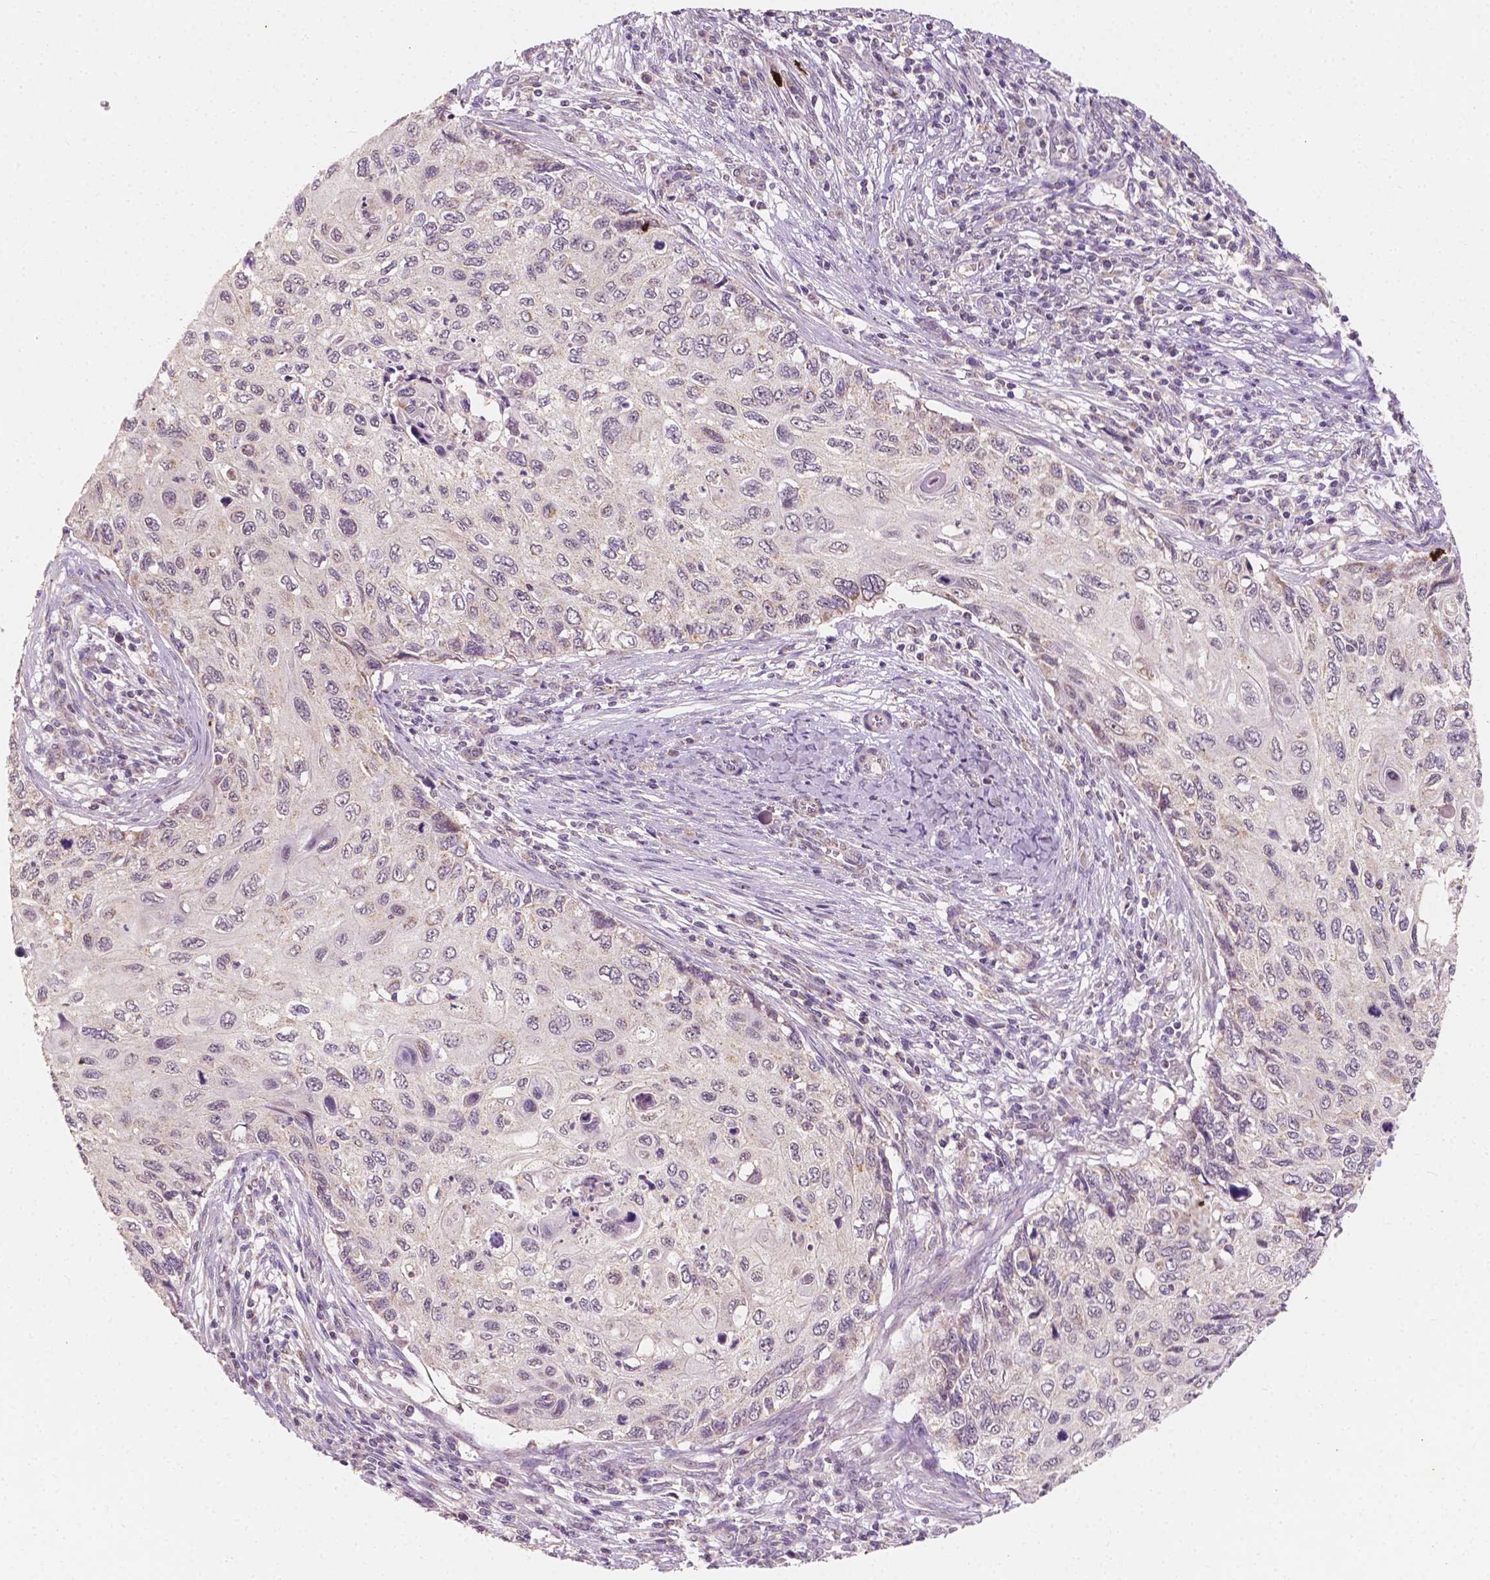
{"staining": {"intensity": "negative", "quantity": "none", "location": "none"}, "tissue": "cervical cancer", "cell_type": "Tumor cells", "image_type": "cancer", "snomed": [{"axis": "morphology", "description": "Squamous cell carcinoma, NOS"}, {"axis": "topography", "description": "Cervix"}], "caption": "Immunohistochemical staining of human cervical squamous cell carcinoma demonstrates no significant staining in tumor cells.", "gene": "SIRT2", "patient": {"sex": "female", "age": 70}}